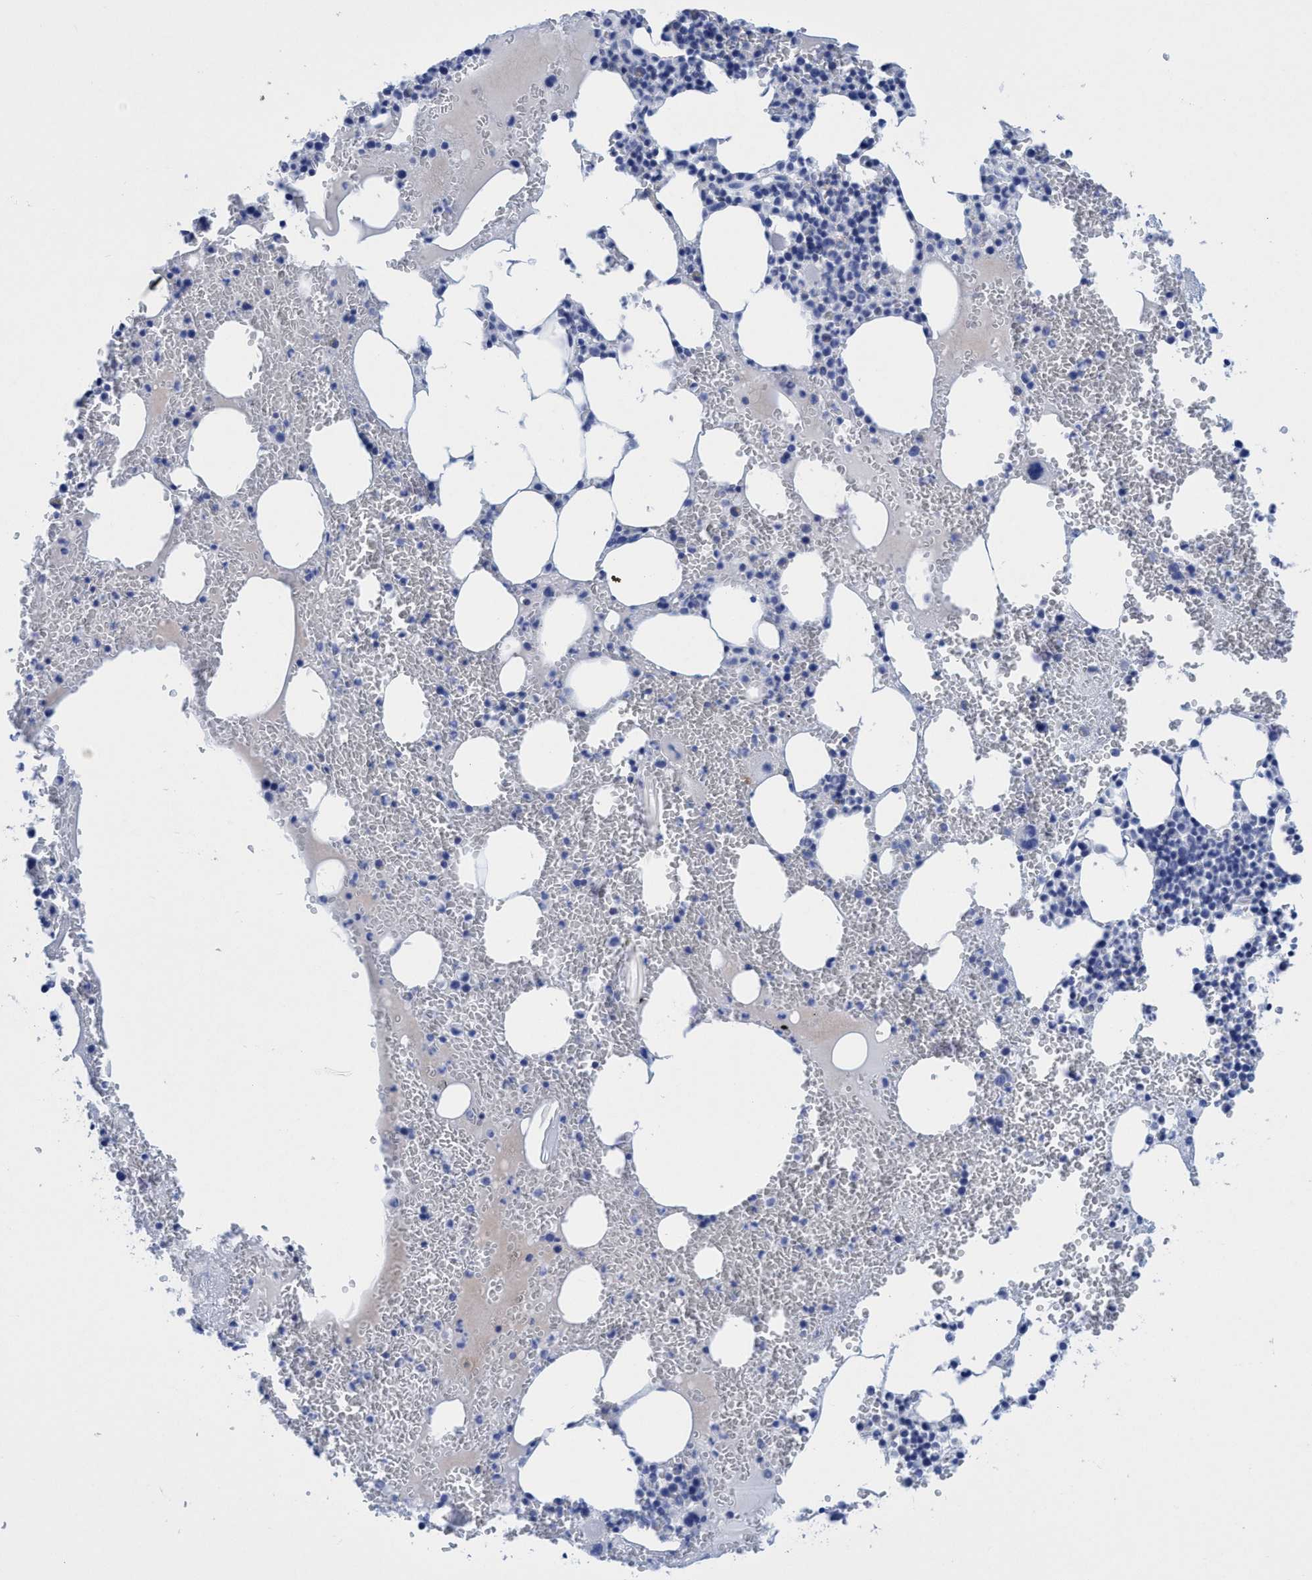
{"staining": {"intensity": "negative", "quantity": "none", "location": "none"}, "tissue": "bone marrow", "cell_type": "Hematopoietic cells", "image_type": "normal", "snomed": [{"axis": "morphology", "description": "Normal tissue, NOS"}, {"axis": "morphology", "description": "Inflammation, NOS"}, {"axis": "topography", "description": "Bone marrow"}], "caption": "The immunohistochemistry (IHC) image has no significant positivity in hematopoietic cells of bone marrow.", "gene": "PLPPR1", "patient": {"sex": "female", "age": 67}}